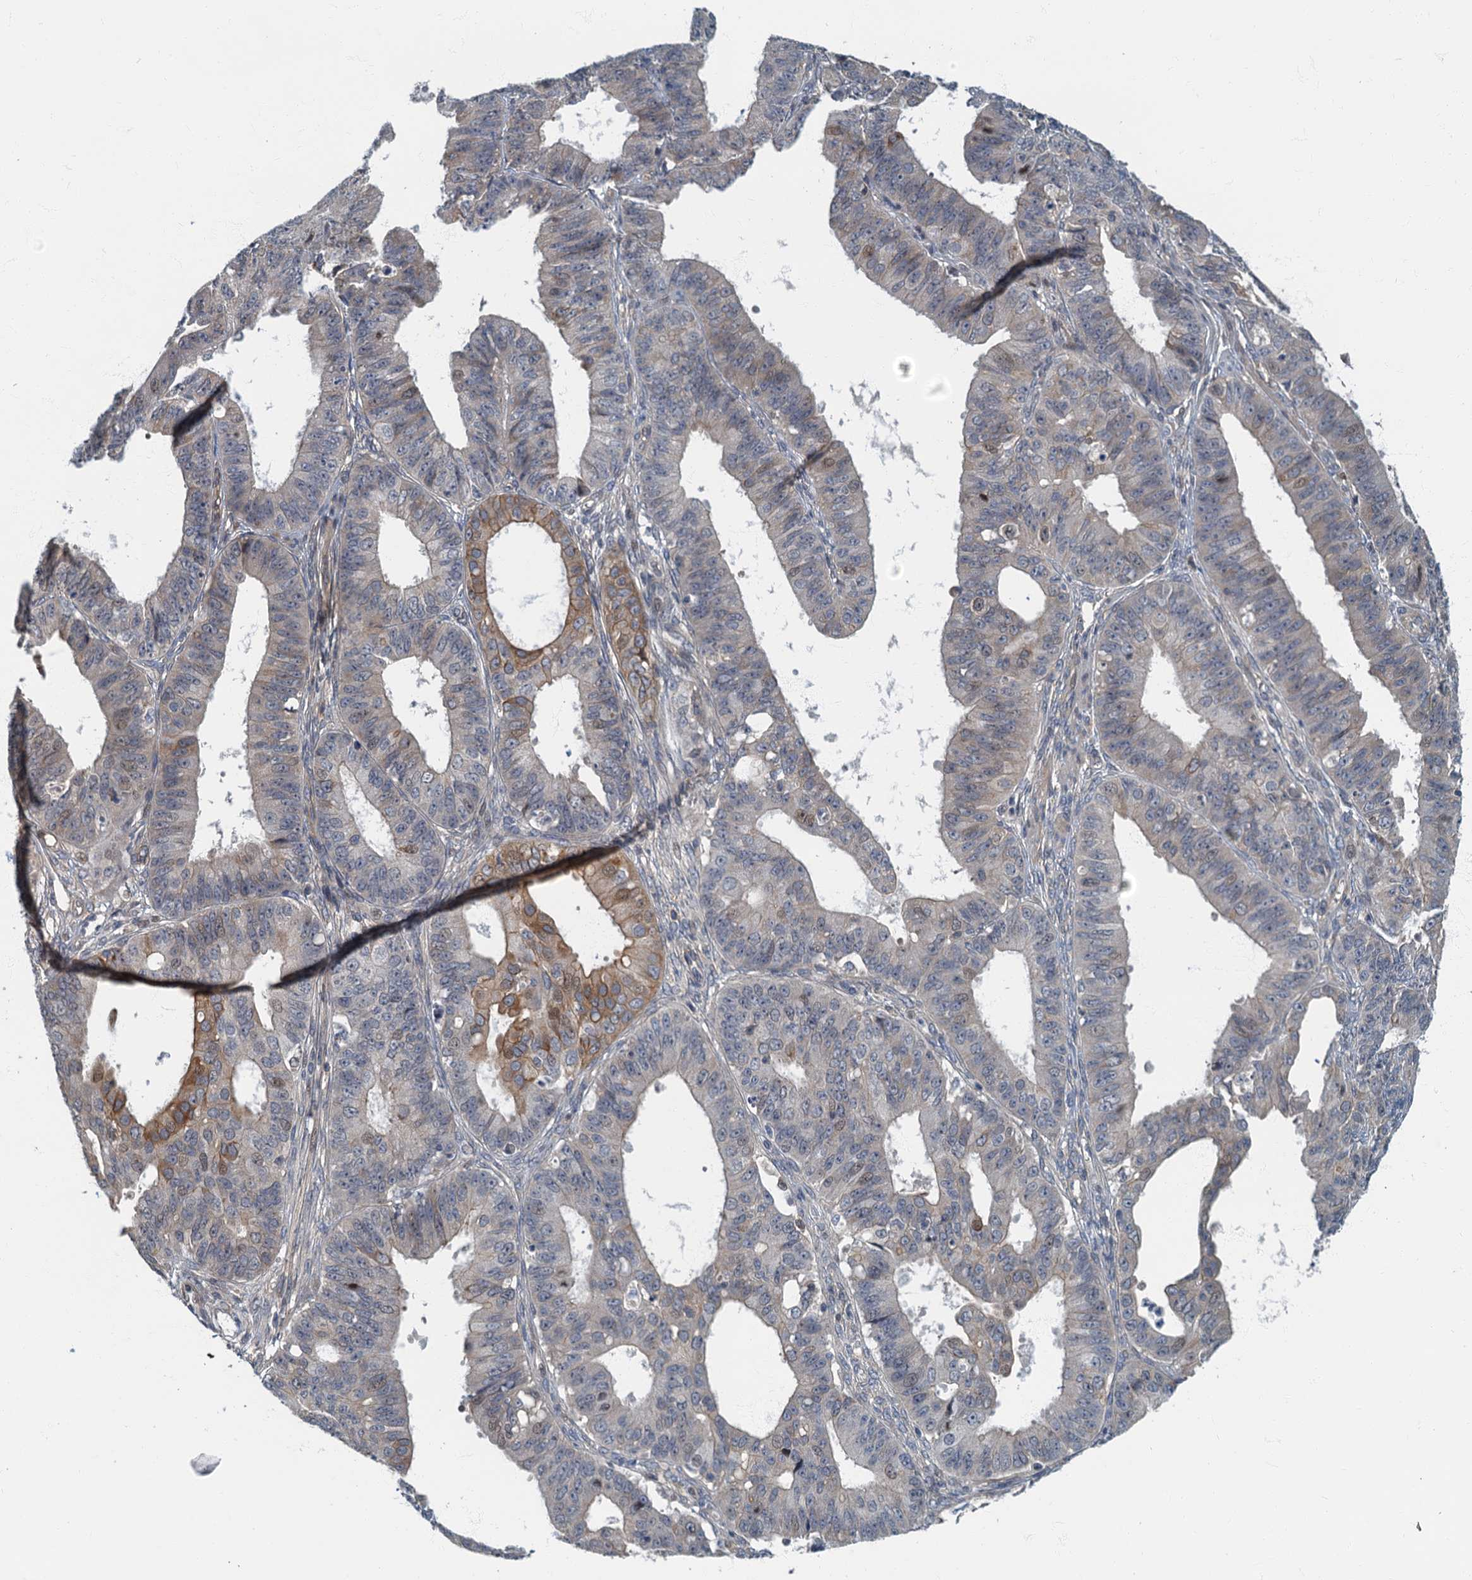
{"staining": {"intensity": "moderate", "quantity": "<25%", "location": "cytoplasmic/membranous"}, "tissue": "ovarian cancer", "cell_type": "Tumor cells", "image_type": "cancer", "snomed": [{"axis": "morphology", "description": "Carcinoma, endometroid"}, {"axis": "topography", "description": "Appendix"}, {"axis": "topography", "description": "Ovary"}], "caption": "A histopathology image of ovarian endometroid carcinoma stained for a protein displays moderate cytoplasmic/membranous brown staining in tumor cells. Immunohistochemistry stains the protein in brown and the nuclei are stained blue.", "gene": "CKAP2L", "patient": {"sex": "female", "age": 42}}